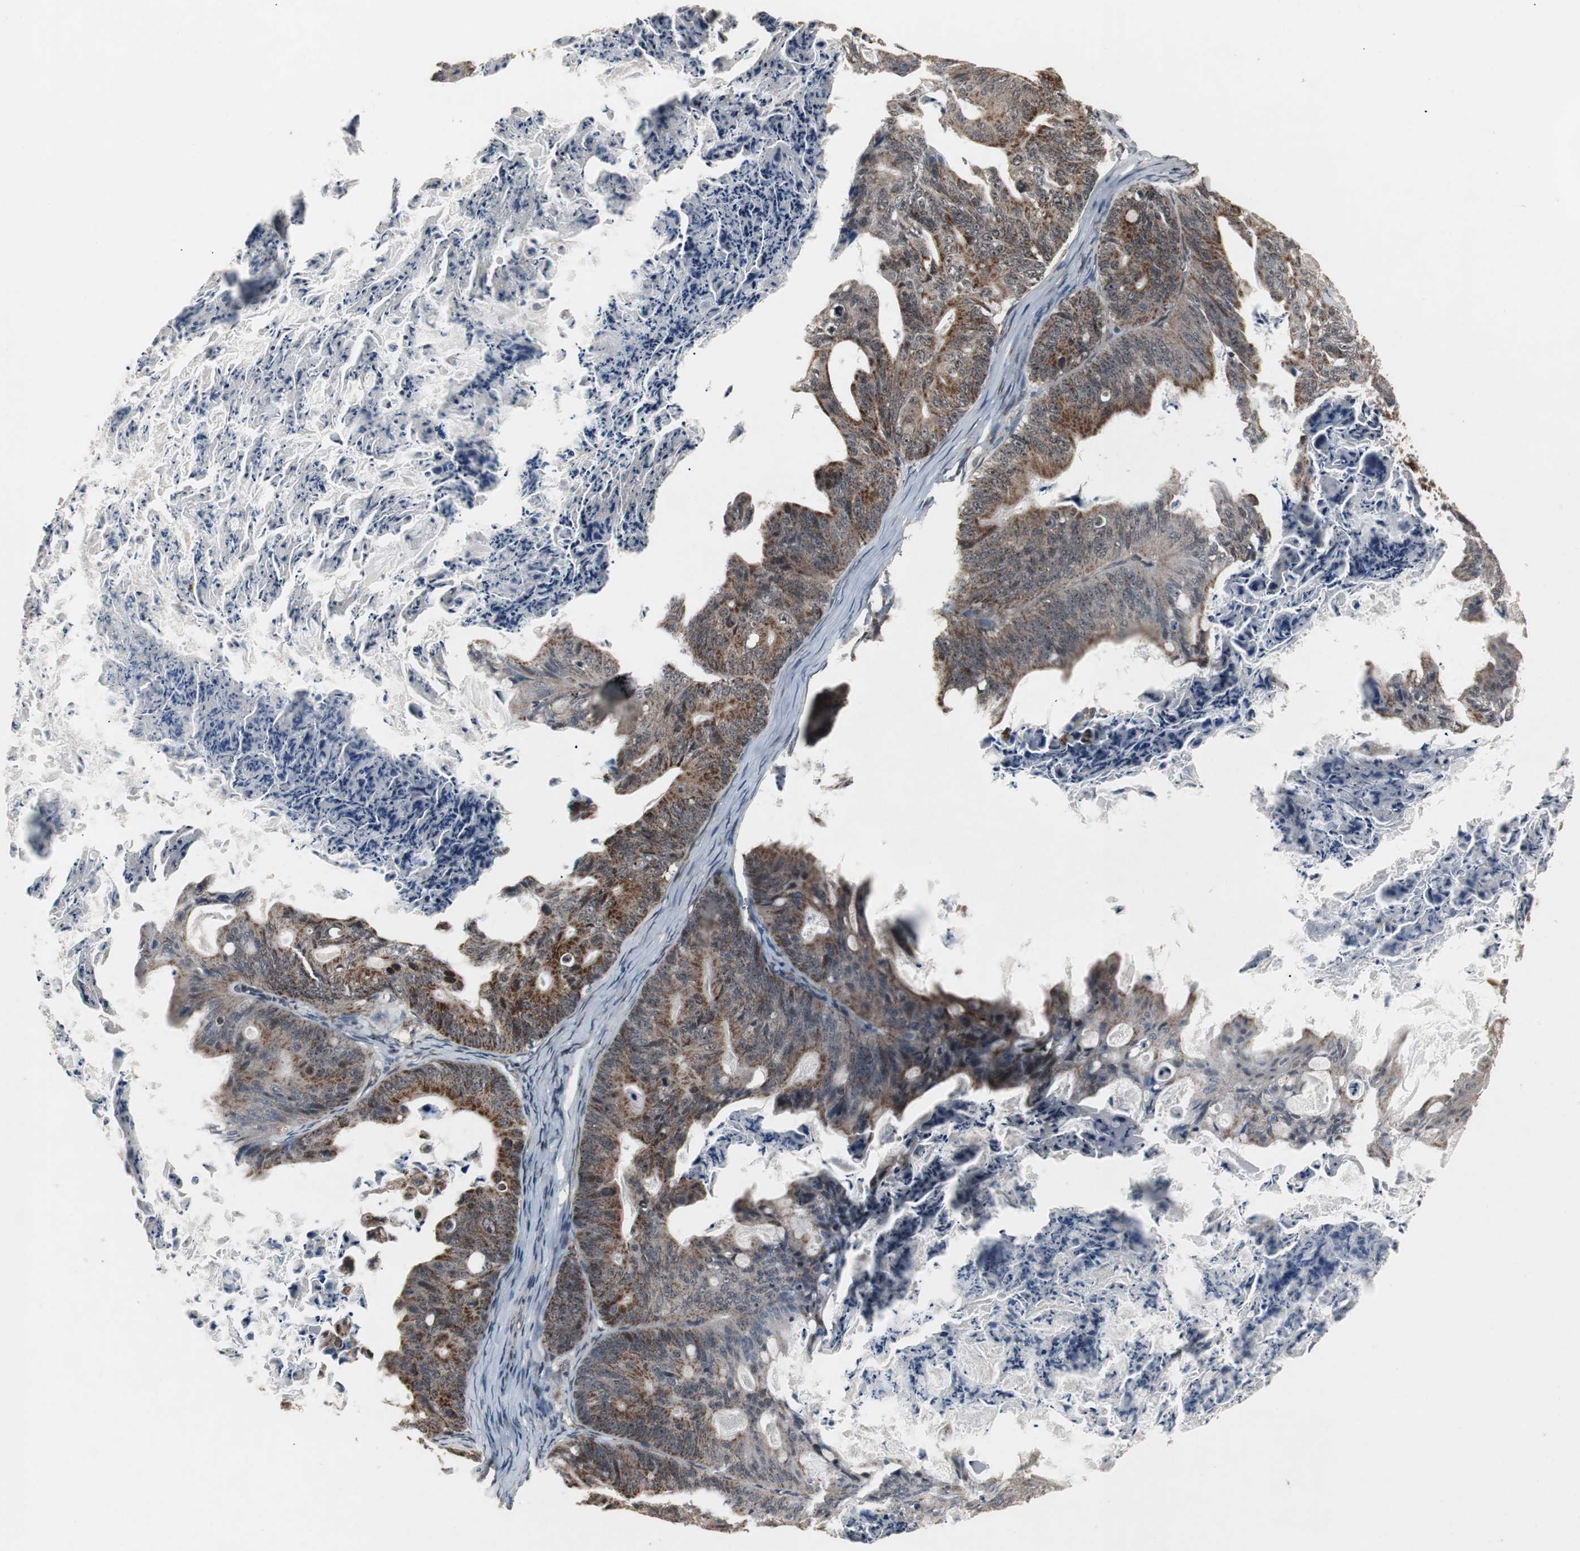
{"staining": {"intensity": "strong", "quantity": ">75%", "location": "cytoplasmic/membranous"}, "tissue": "ovarian cancer", "cell_type": "Tumor cells", "image_type": "cancer", "snomed": [{"axis": "morphology", "description": "Cystadenocarcinoma, mucinous, NOS"}, {"axis": "topography", "description": "Ovary"}], "caption": "Immunohistochemical staining of ovarian cancer (mucinous cystadenocarcinoma) displays high levels of strong cytoplasmic/membranous positivity in approximately >75% of tumor cells.", "gene": "MRPL40", "patient": {"sex": "female", "age": 36}}